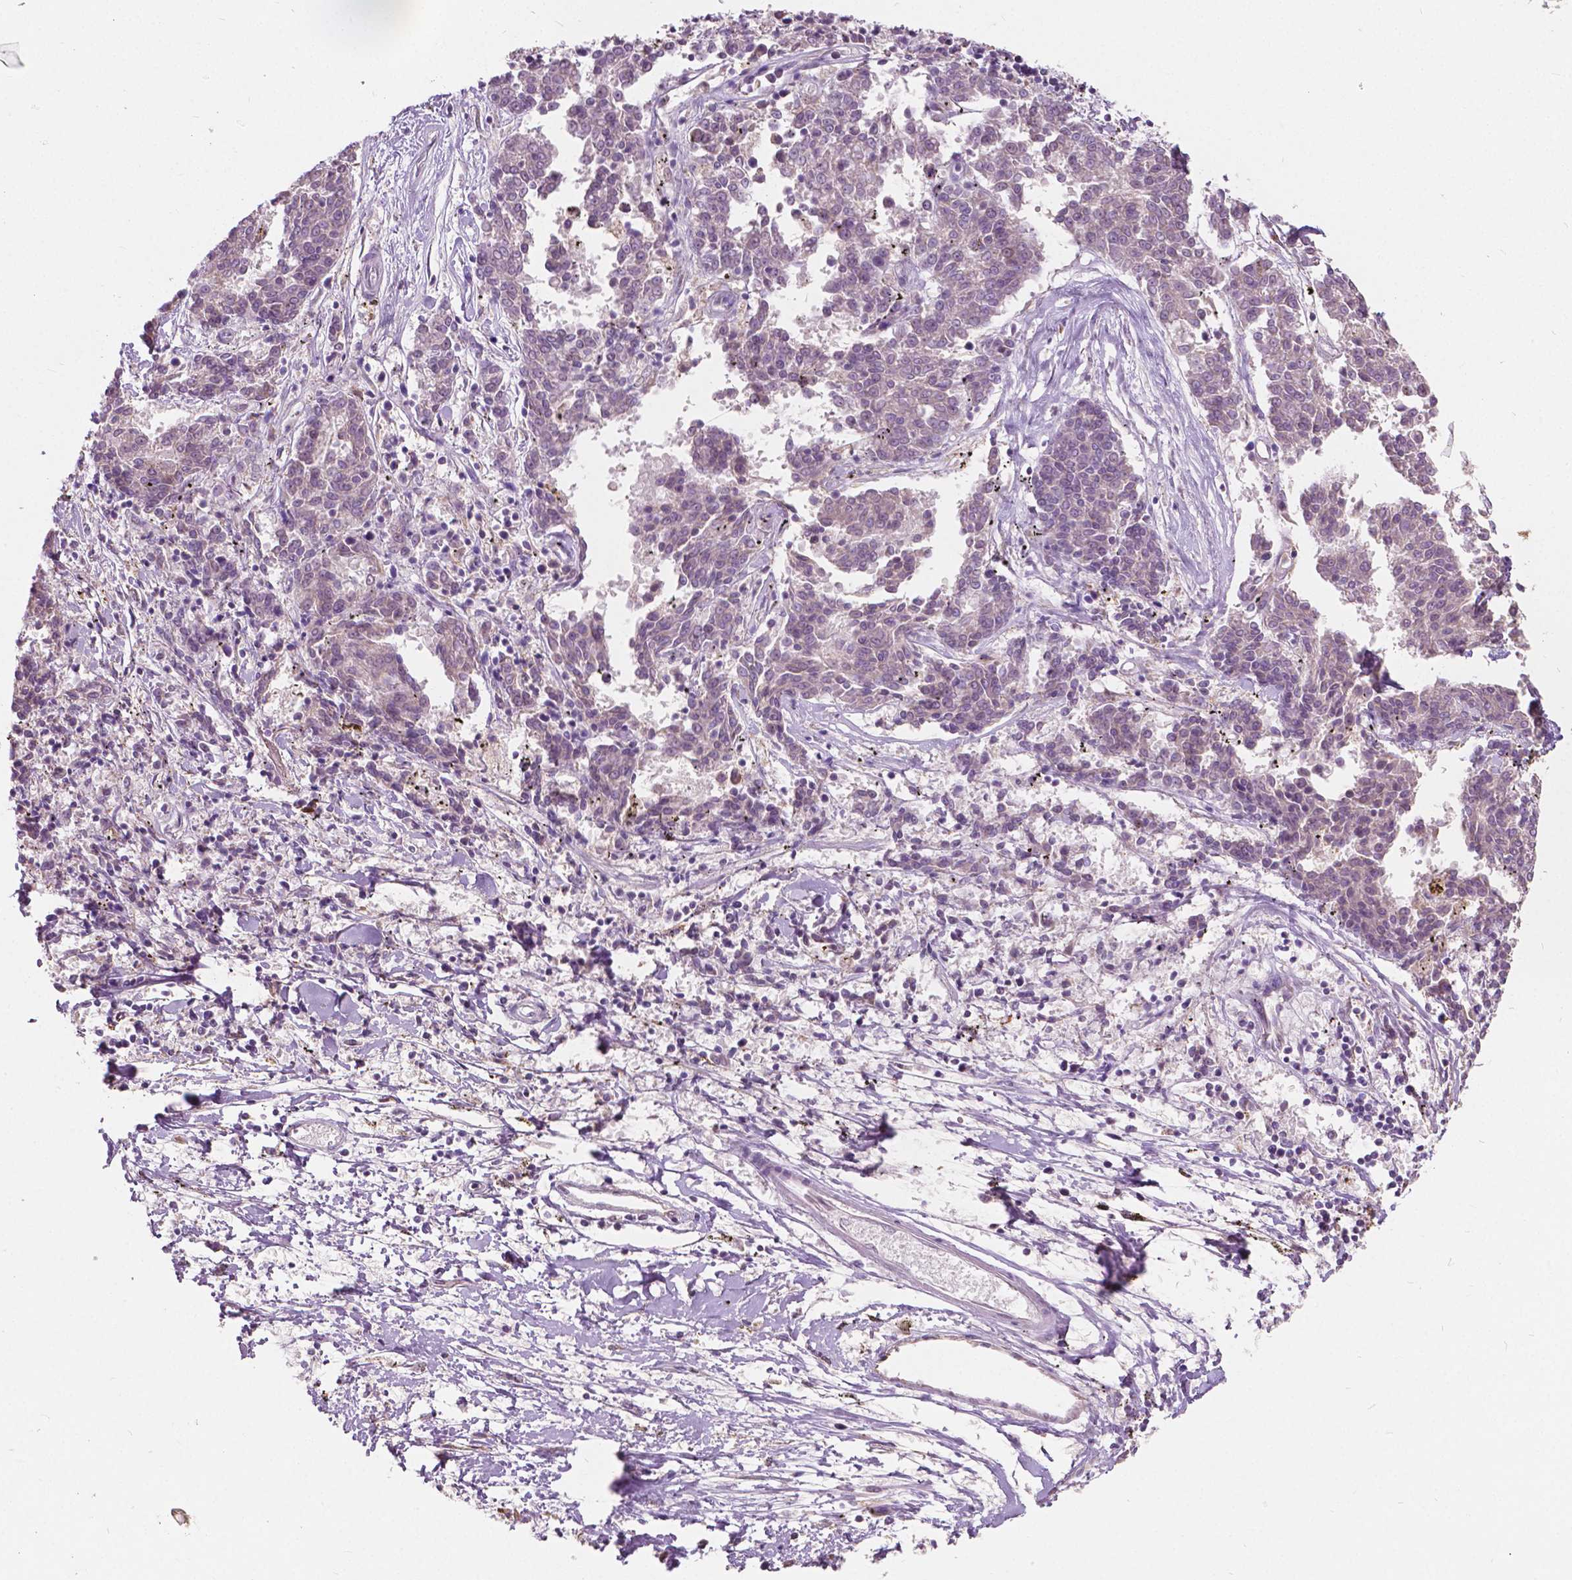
{"staining": {"intensity": "negative", "quantity": "none", "location": "none"}, "tissue": "melanoma", "cell_type": "Tumor cells", "image_type": "cancer", "snomed": [{"axis": "morphology", "description": "Malignant melanoma, NOS"}, {"axis": "topography", "description": "Skin"}], "caption": "Histopathology image shows no significant protein staining in tumor cells of malignant melanoma.", "gene": "DLX6", "patient": {"sex": "female", "age": 72}}